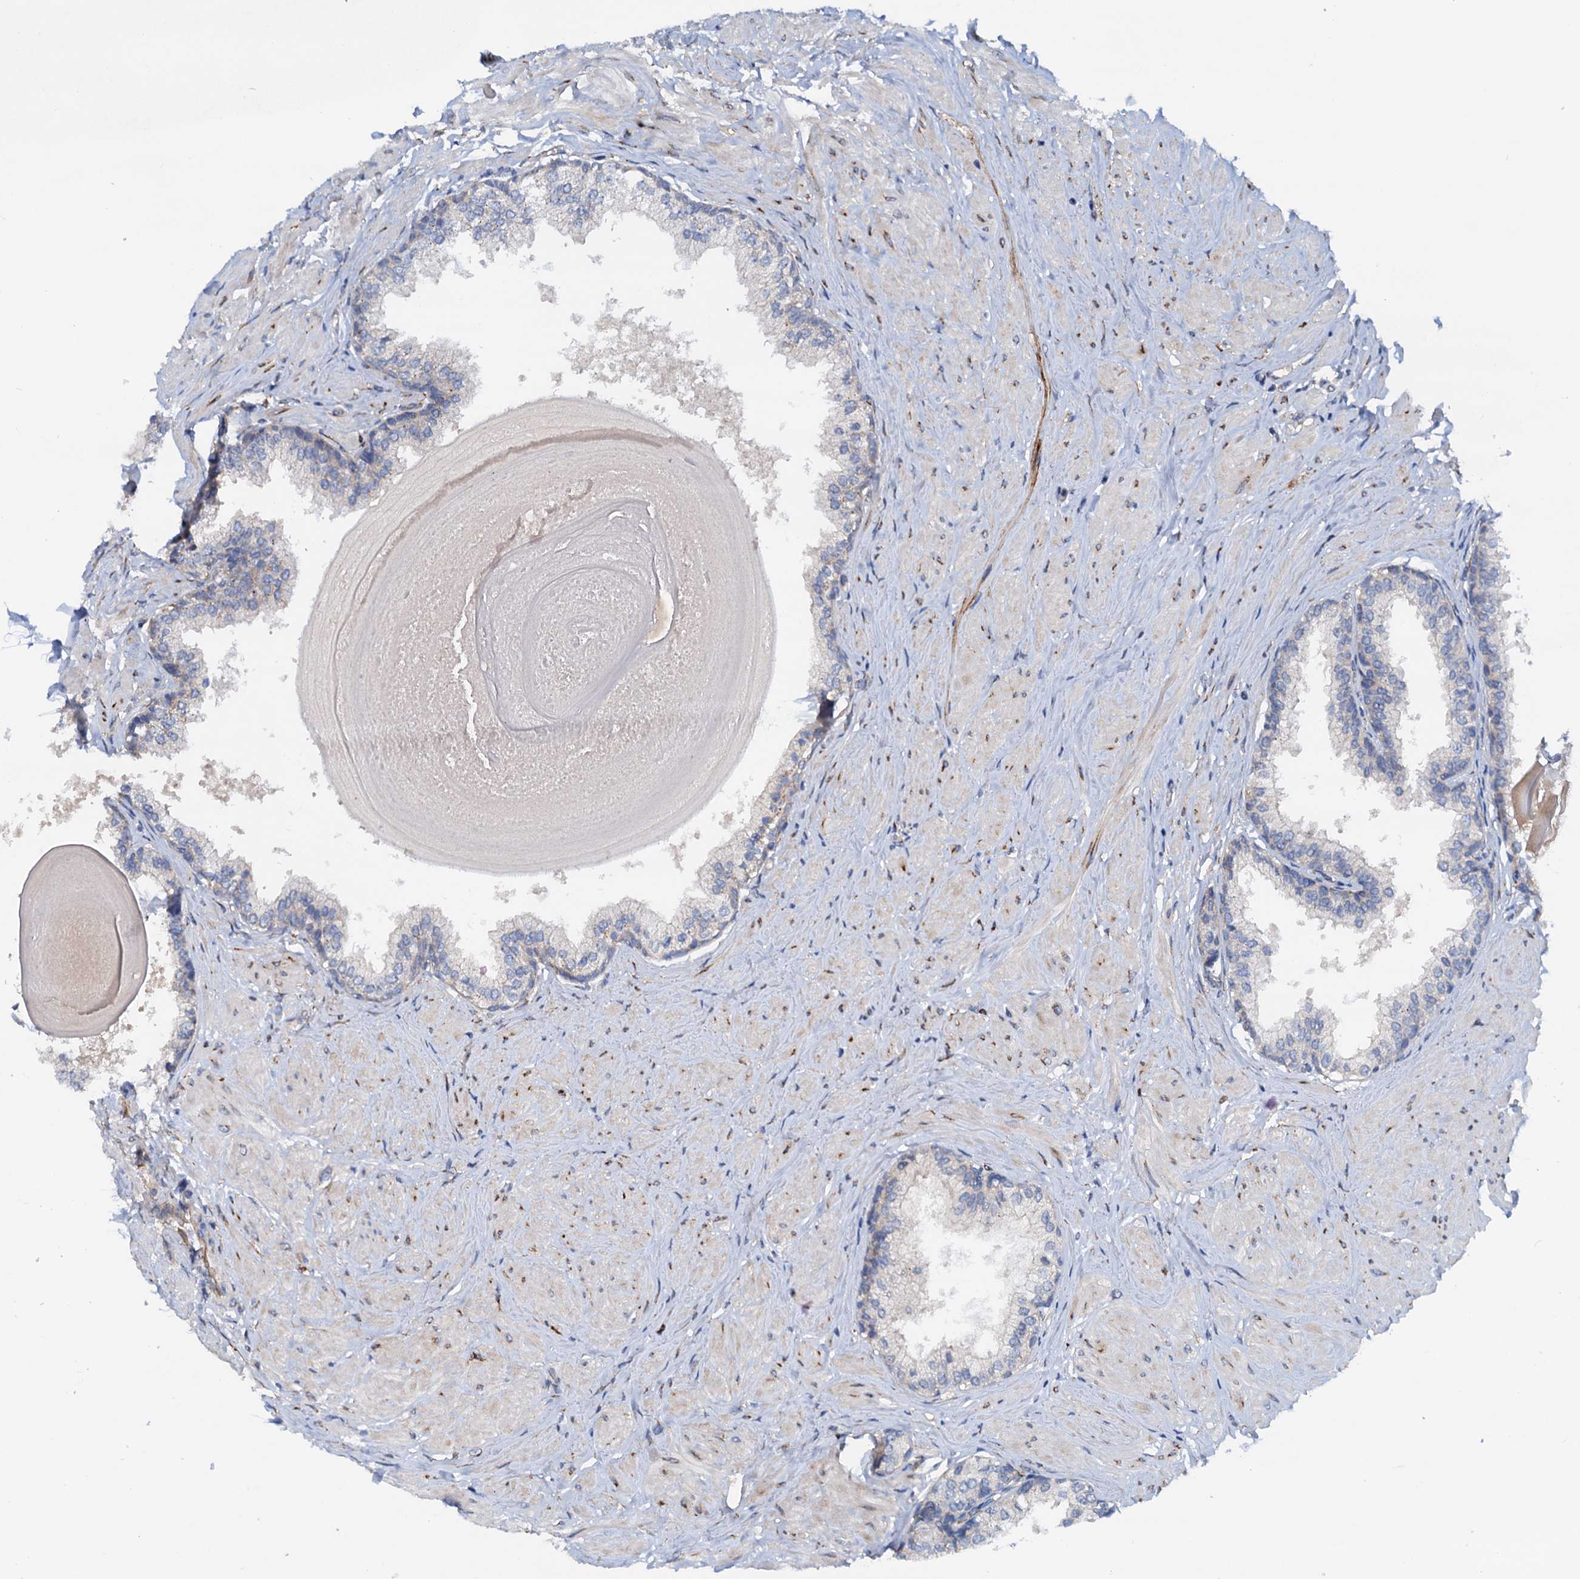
{"staining": {"intensity": "negative", "quantity": "none", "location": "none"}, "tissue": "prostate", "cell_type": "Glandular cells", "image_type": "normal", "snomed": [{"axis": "morphology", "description": "Normal tissue, NOS"}, {"axis": "topography", "description": "Prostate"}], "caption": "This photomicrograph is of benign prostate stained with IHC to label a protein in brown with the nuclei are counter-stained blue. There is no expression in glandular cells. Nuclei are stained in blue.", "gene": "RASSF9", "patient": {"sex": "male", "age": 48}}